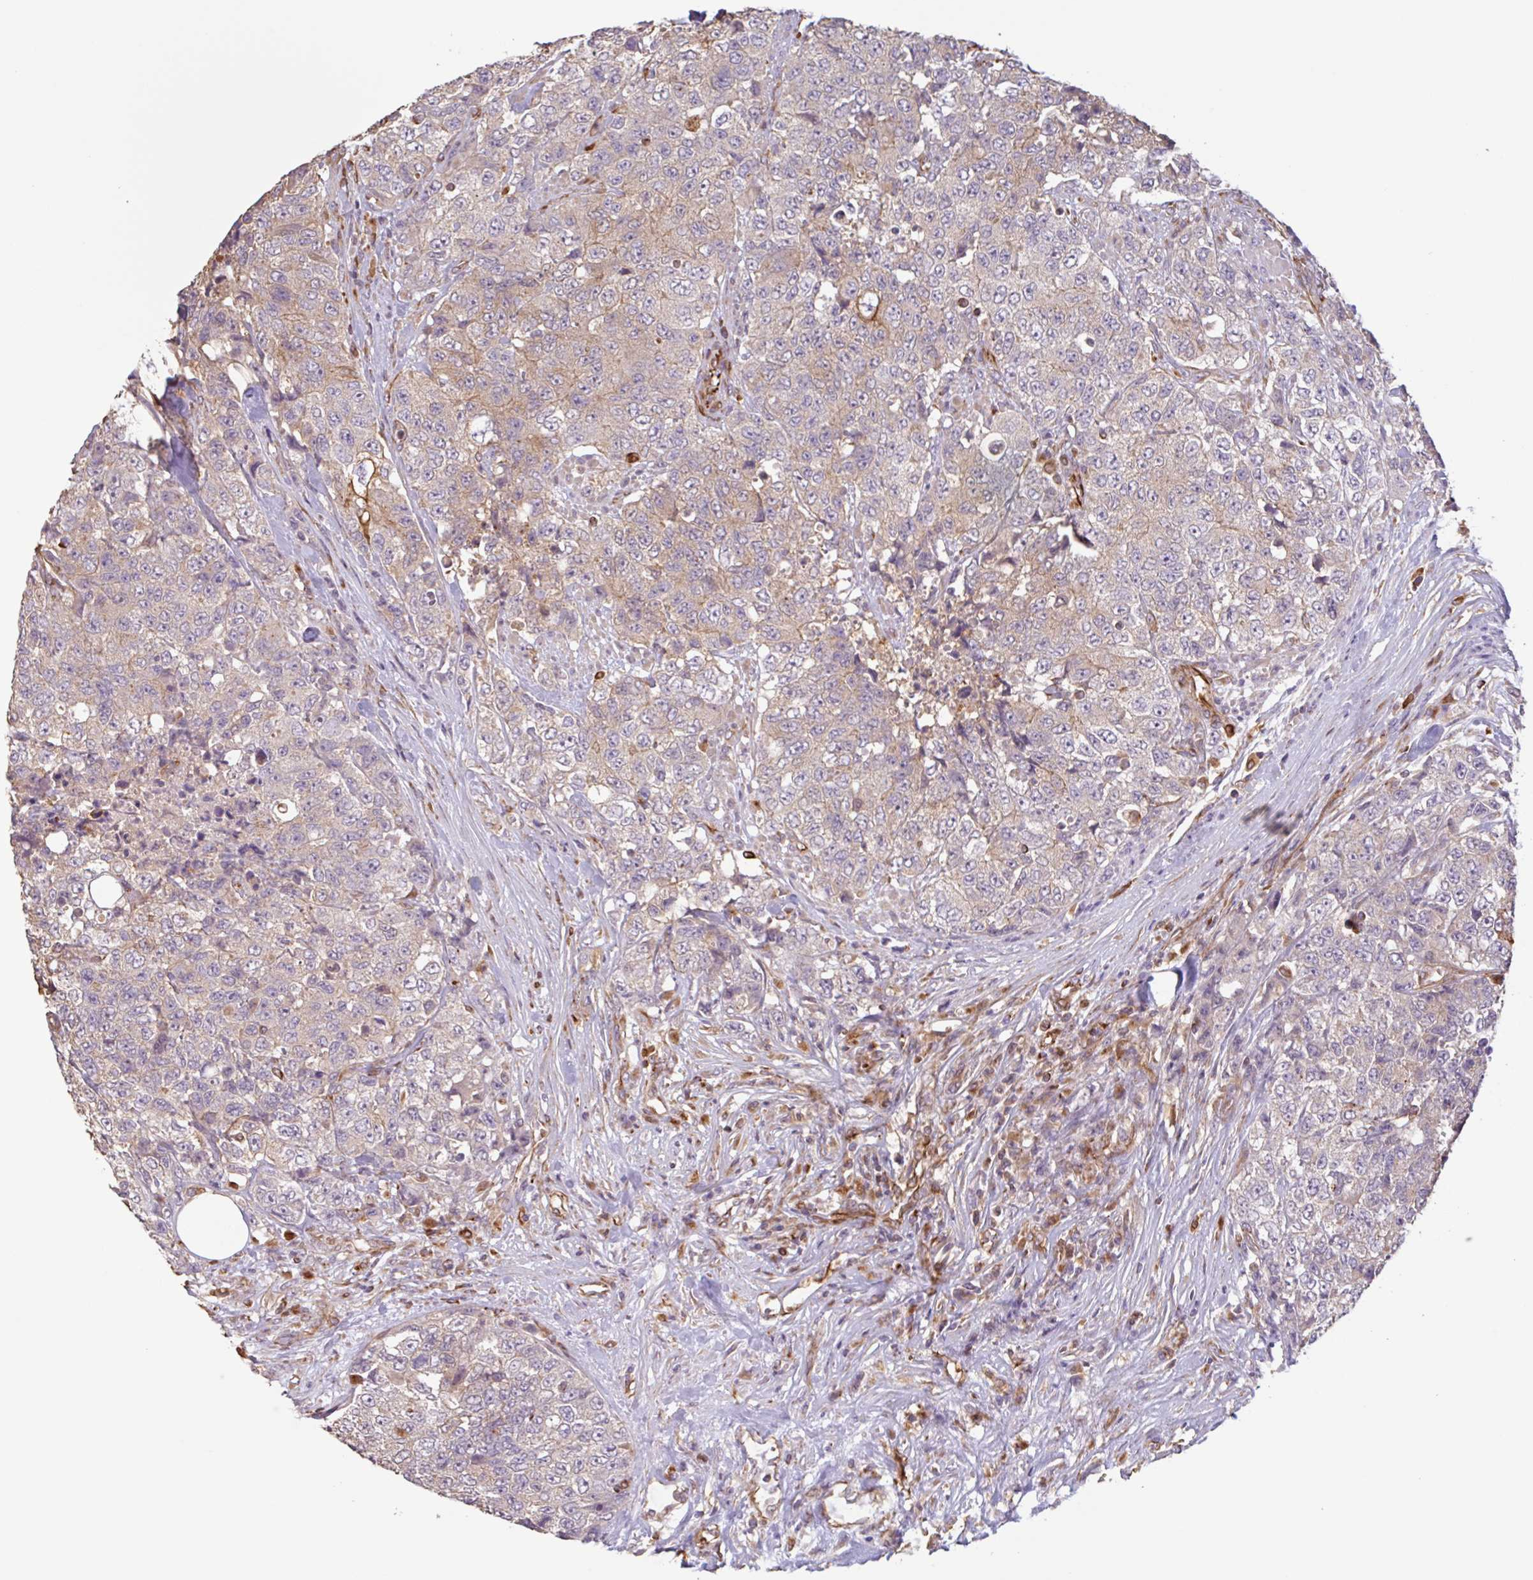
{"staining": {"intensity": "weak", "quantity": "25%-75%", "location": "cytoplasmic/membranous"}, "tissue": "urothelial cancer", "cell_type": "Tumor cells", "image_type": "cancer", "snomed": [{"axis": "morphology", "description": "Urothelial carcinoma, High grade"}, {"axis": "topography", "description": "Urinary bladder"}], "caption": "The micrograph demonstrates immunohistochemical staining of high-grade urothelial carcinoma. There is weak cytoplasmic/membranous positivity is appreciated in about 25%-75% of tumor cells. (Brightfield microscopy of DAB IHC at high magnification).", "gene": "ZNF790", "patient": {"sex": "female", "age": 78}}